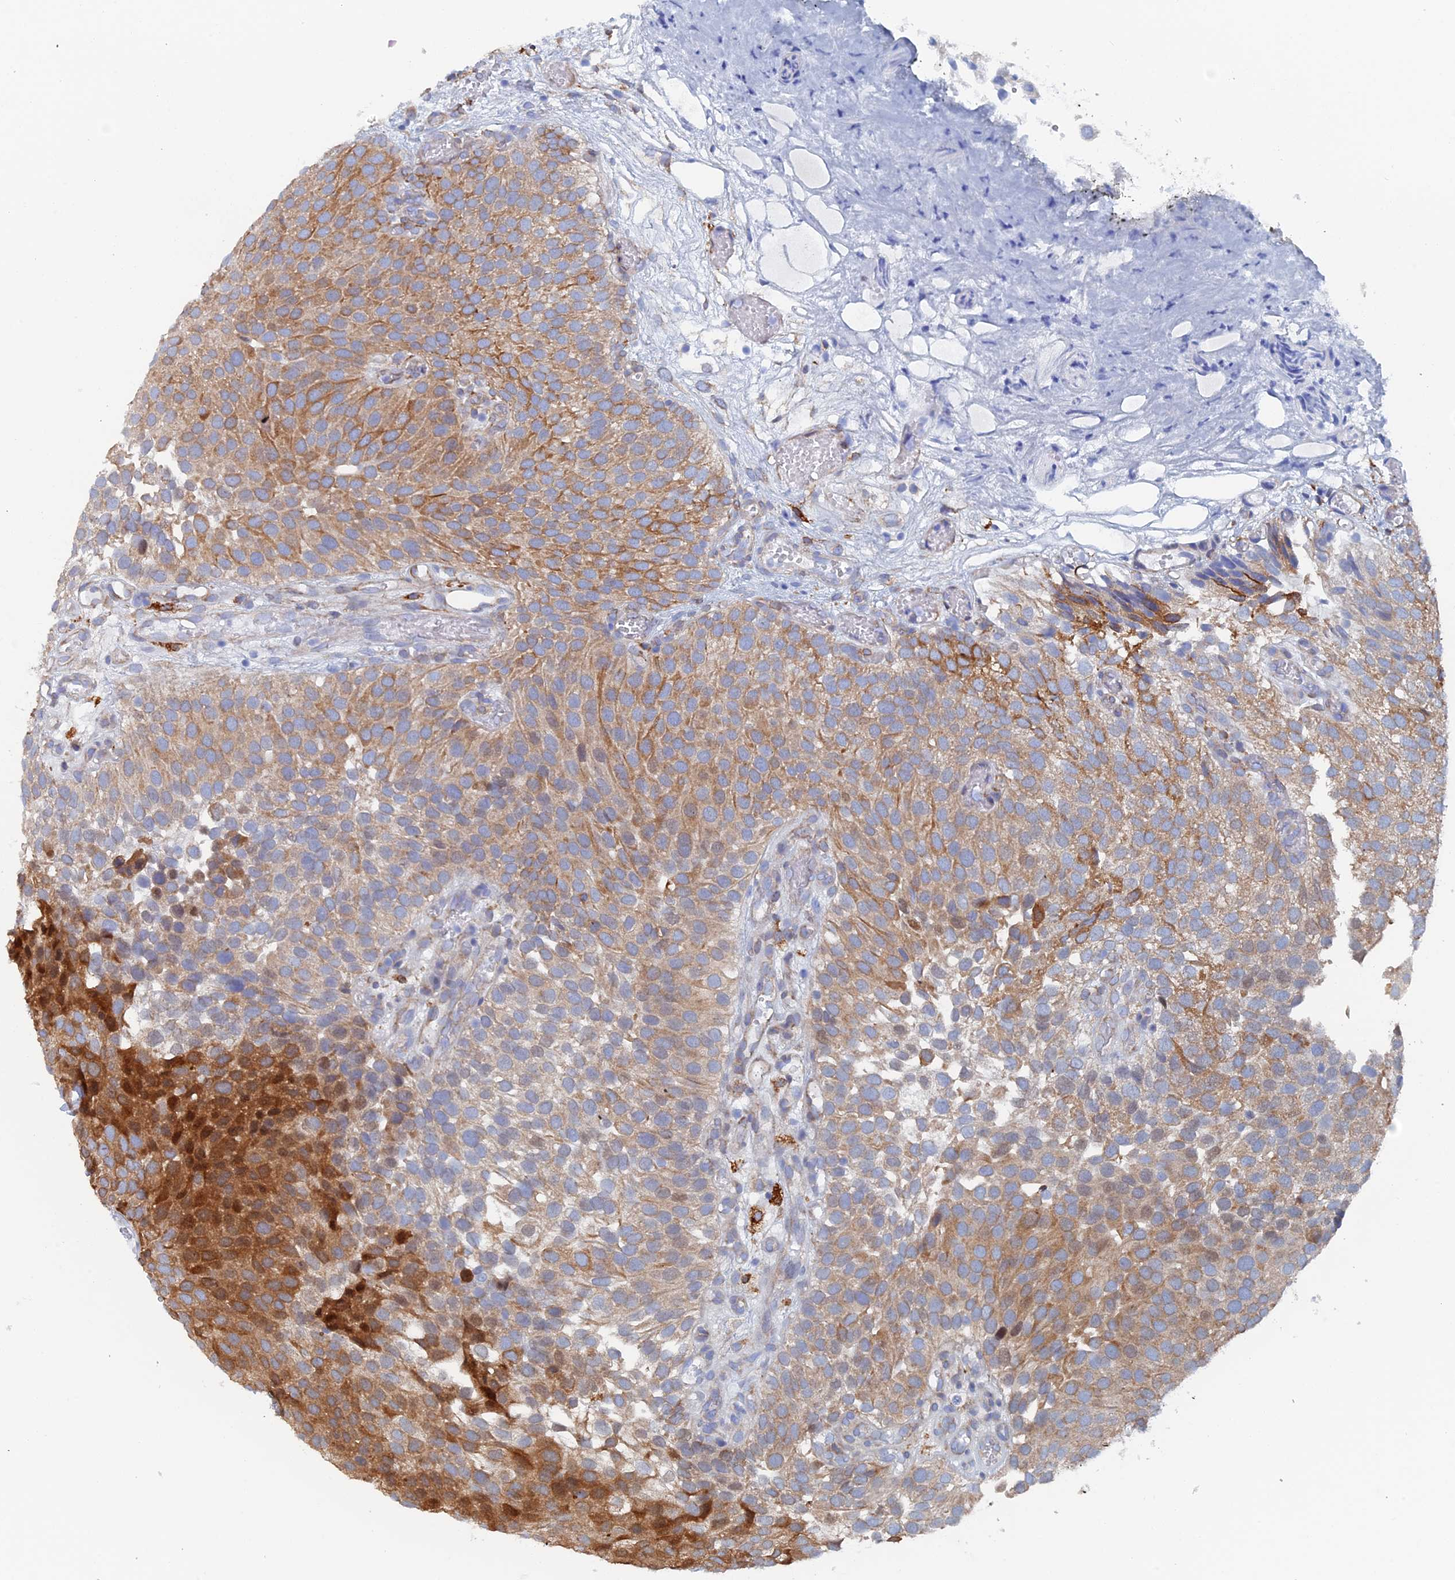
{"staining": {"intensity": "strong", "quantity": ">75%", "location": "cytoplasmic/membranous"}, "tissue": "urothelial cancer", "cell_type": "Tumor cells", "image_type": "cancer", "snomed": [{"axis": "morphology", "description": "Urothelial carcinoma, Low grade"}, {"axis": "topography", "description": "Urinary bladder"}], "caption": "Protein analysis of urothelial cancer tissue reveals strong cytoplasmic/membranous staining in about >75% of tumor cells.", "gene": "COG7", "patient": {"sex": "male", "age": 89}}